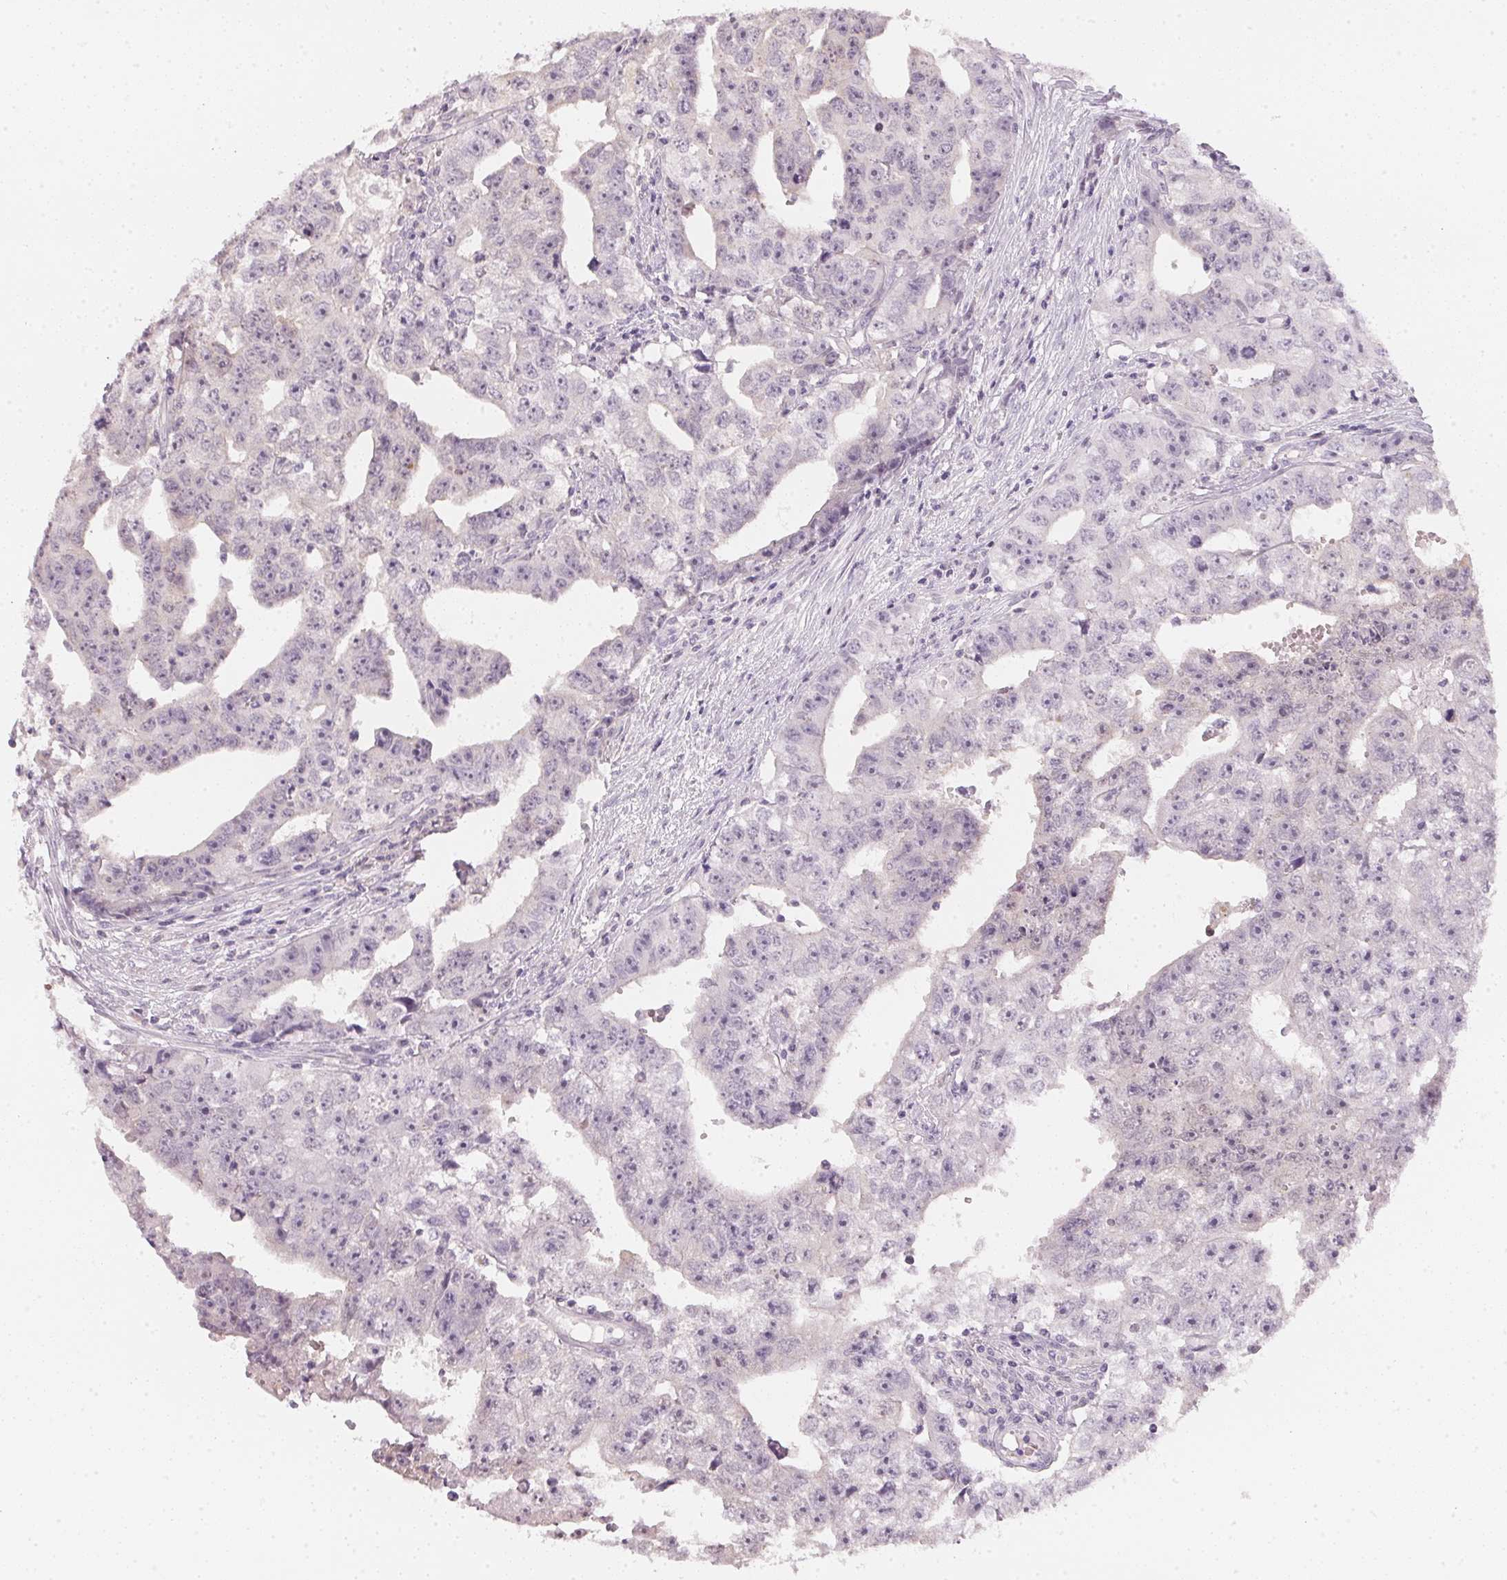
{"staining": {"intensity": "negative", "quantity": "none", "location": "none"}, "tissue": "testis cancer", "cell_type": "Tumor cells", "image_type": "cancer", "snomed": [{"axis": "morphology", "description": "Carcinoma, Embryonal, NOS"}, {"axis": "morphology", "description": "Teratoma, malignant, NOS"}, {"axis": "topography", "description": "Testis"}], "caption": "Tumor cells show no significant protein staining in embryonal carcinoma (testis).", "gene": "CFAP276", "patient": {"sex": "male", "age": 24}}